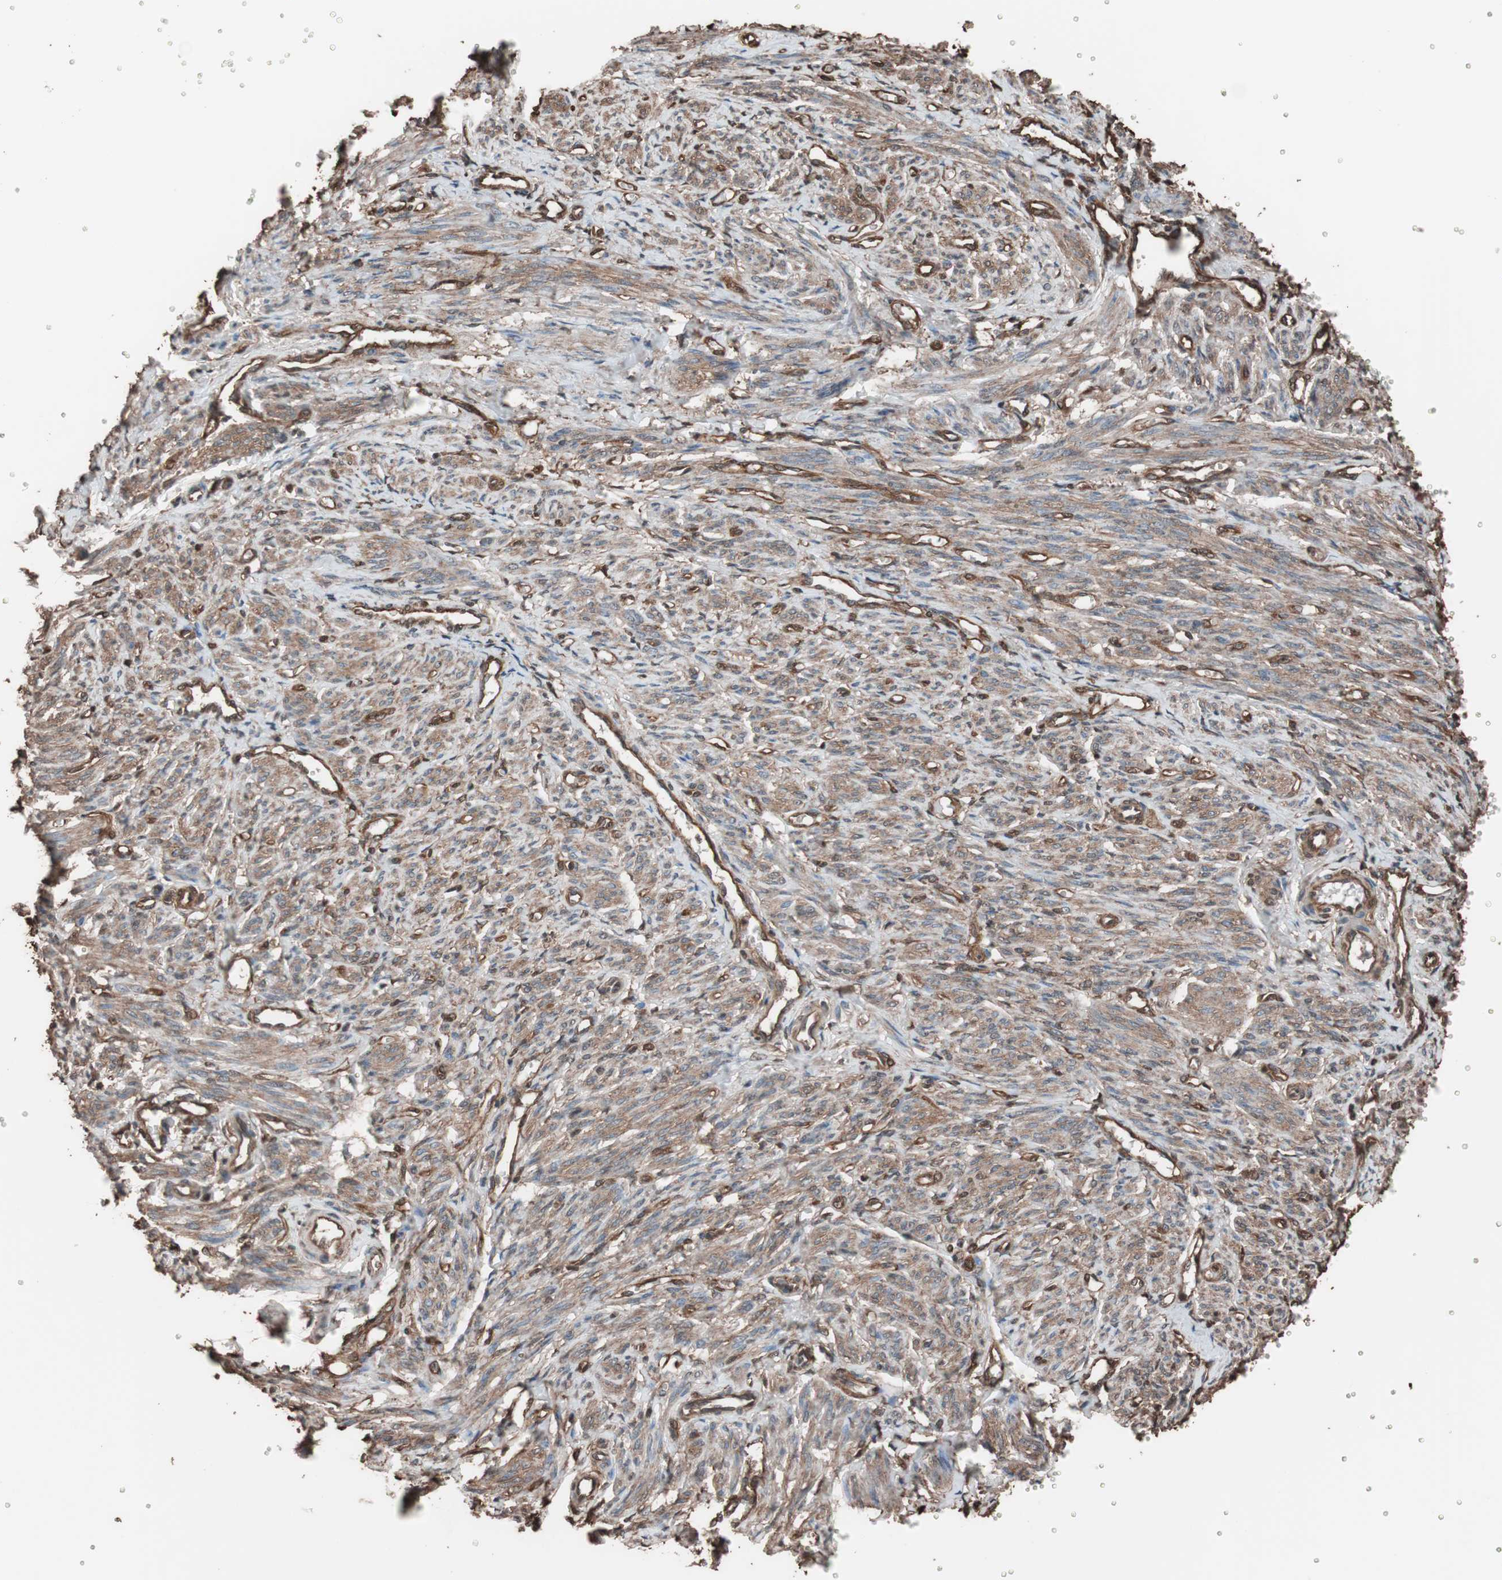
{"staining": {"intensity": "moderate", "quantity": ">75%", "location": "cytoplasmic/membranous"}, "tissue": "smooth muscle", "cell_type": "Smooth muscle cells", "image_type": "normal", "snomed": [{"axis": "morphology", "description": "Normal tissue, NOS"}, {"axis": "topography", "description": "Smooth muscle"}], "caption": "Immunohistochemistry (IHC) of unremarkable human smooth muscle shows medium levels of moderate cytoplasmic/membranous positivity in approximately >75% of smooth muscle cells. (Brightfield microscopy of DAB IHC at high magnification).", "gene": "CALM2", "patient": {"sex": "female", "age": 65}}